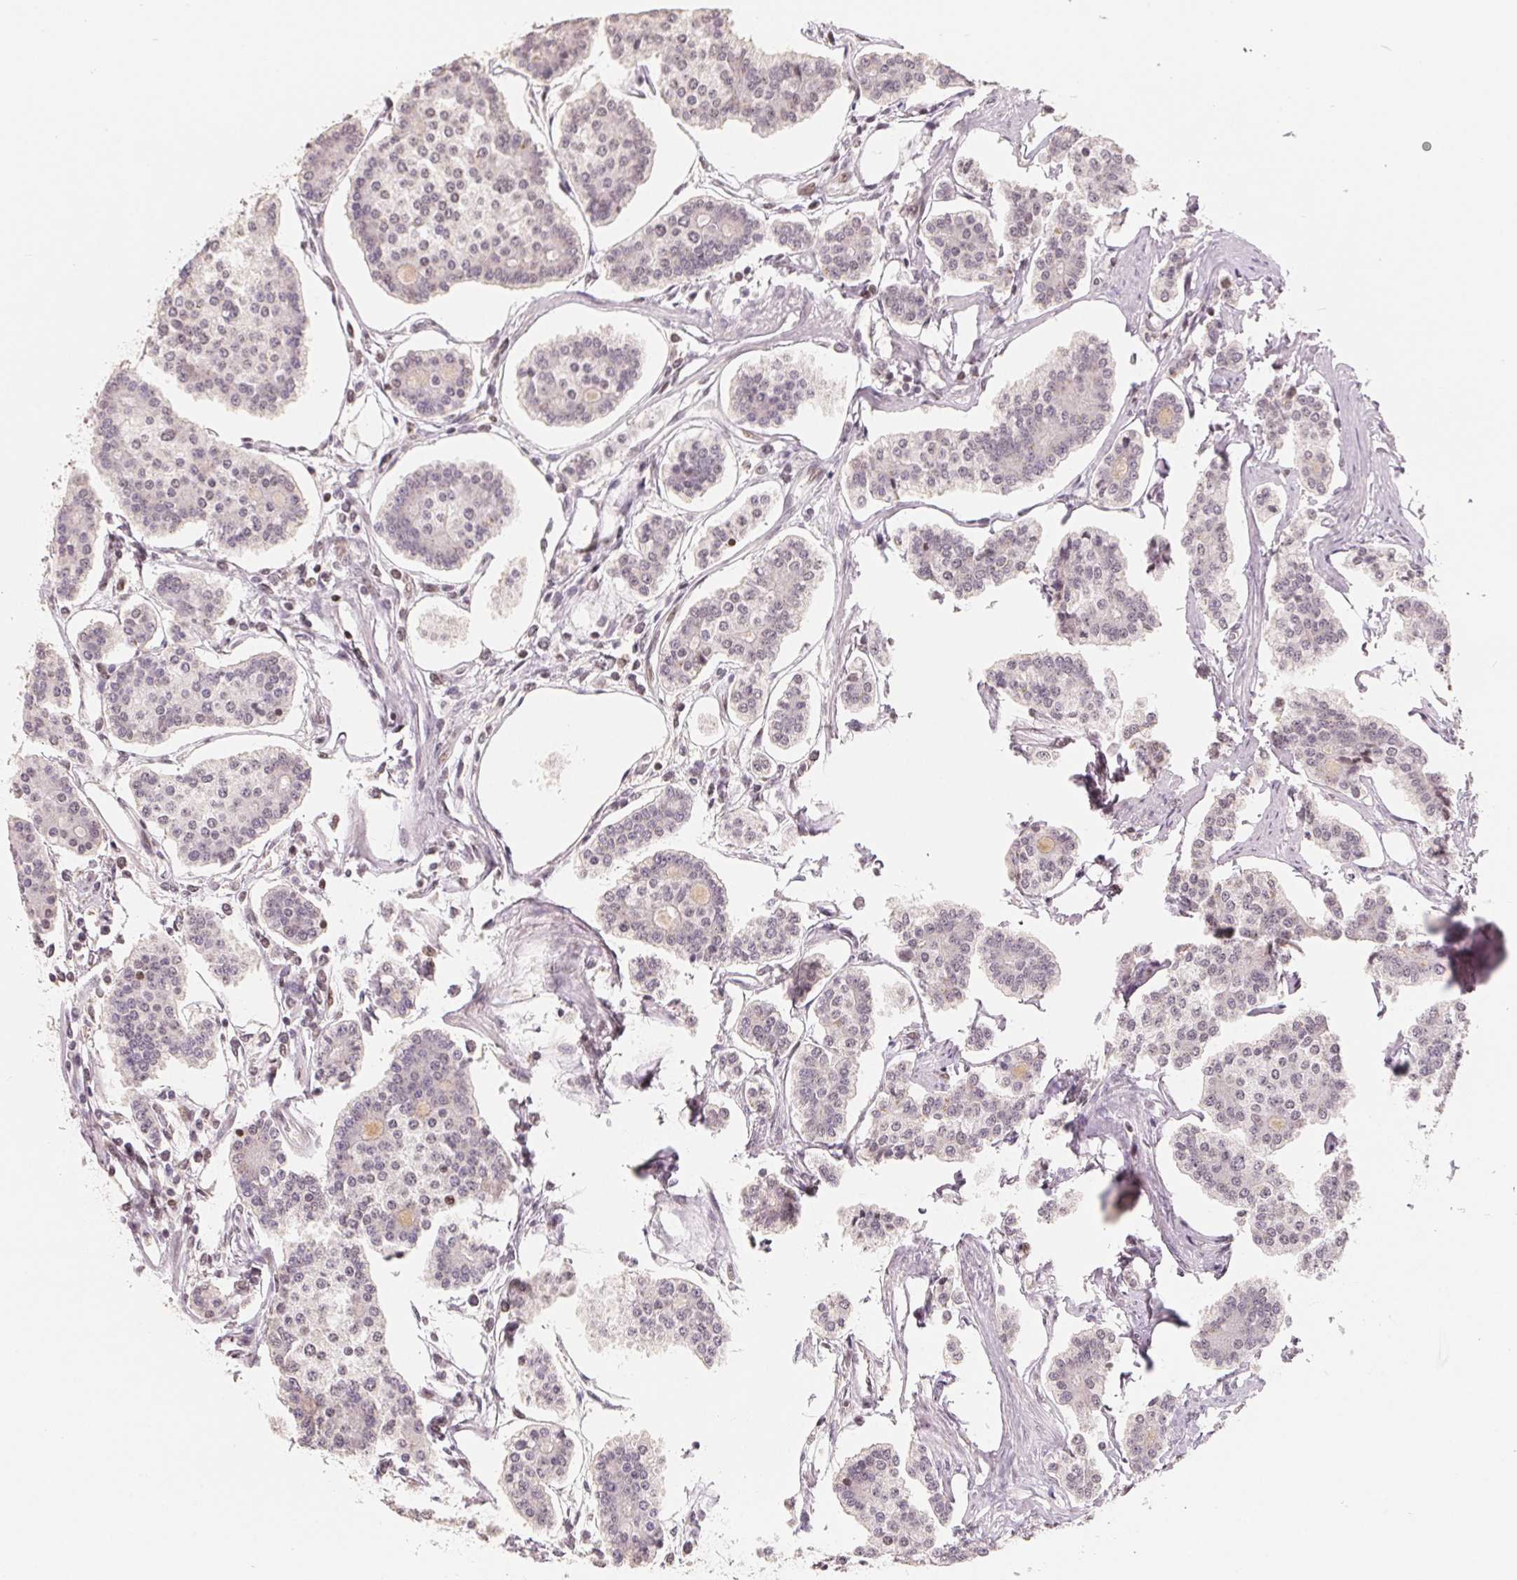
{"staining": {"intensity": "negative", "quantity": "none", "location": "none"}, "tissue": "carcinoid", "cell_type": "Tumor cells", "image_type": "cancer", "snomed": [{"axis": "morphology", "description": "Carcinoid, malignant, NOS"}, {"axis": "topography", "description": "Small intestine"}], "caption": "There is no significant positivity in tumor cells of carcinoid. (IHC, brightfield microscopy, high magnification).", "gene": "CCDC138", "patient": {"sex": "female", "age": 65}}